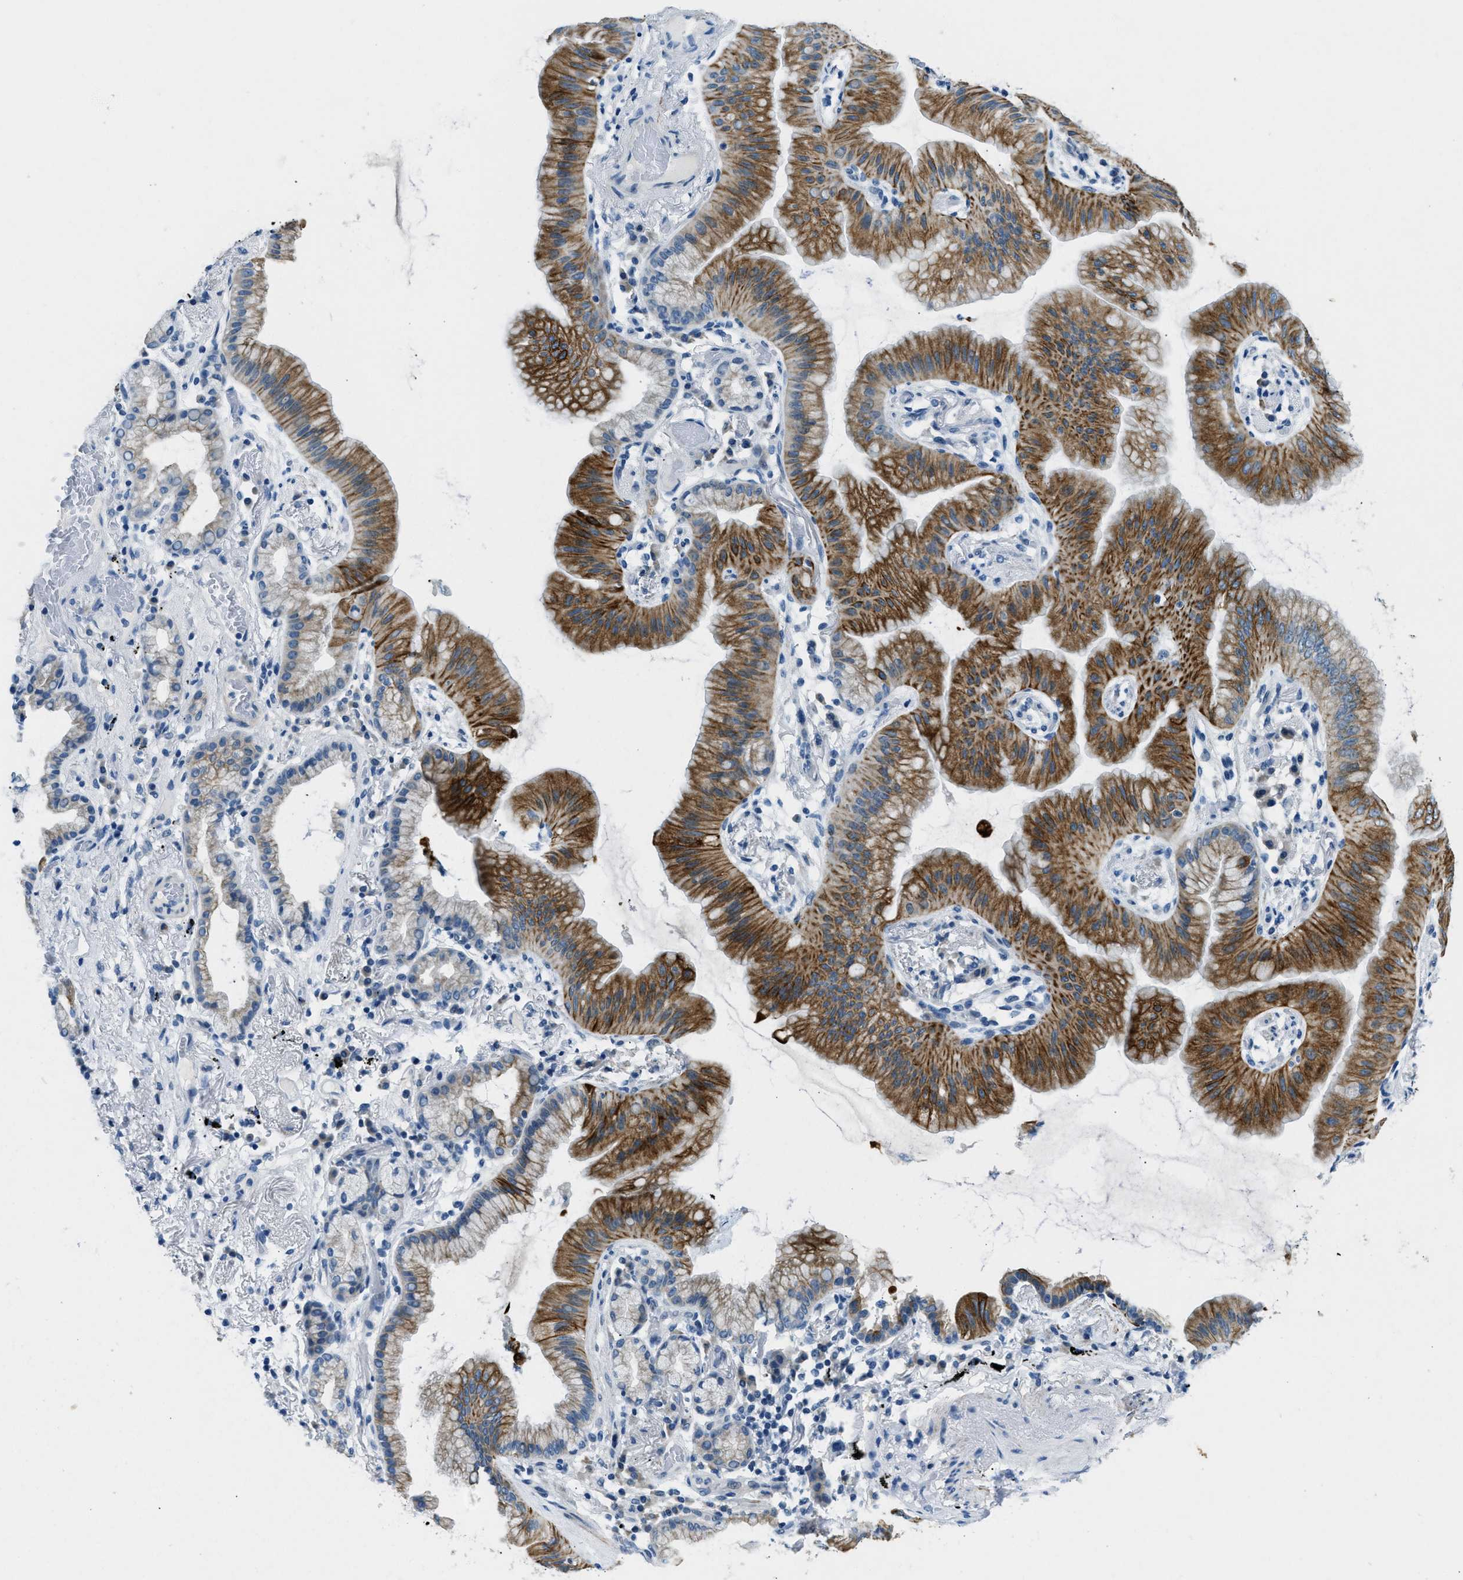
{"staining": {"intensity": "strong", "quantity": ">75%", "location": "cytoplasmic/membranous"}, "tissue": "lung cancer", "cell_type": "Tumor cells", "image_type": "cancer", "snomed": [{"axis": "morphology", "description": "Normal tissue, NOS"}, {"axis": "morphology", "description": "Adenocarcinoma, NOS"}, {"axis": "topography", "description": "Bronchus"}, {"axis": "topography", "description": "Lung"}], "caption": "Lung cancer tissue displays strong cytoplasmic/membranous staining in about >75% of tumor cells, visualized by immunohistochemistry.", "gene": "CFAP20", "patient": {"sex": "female", "age": 70}}